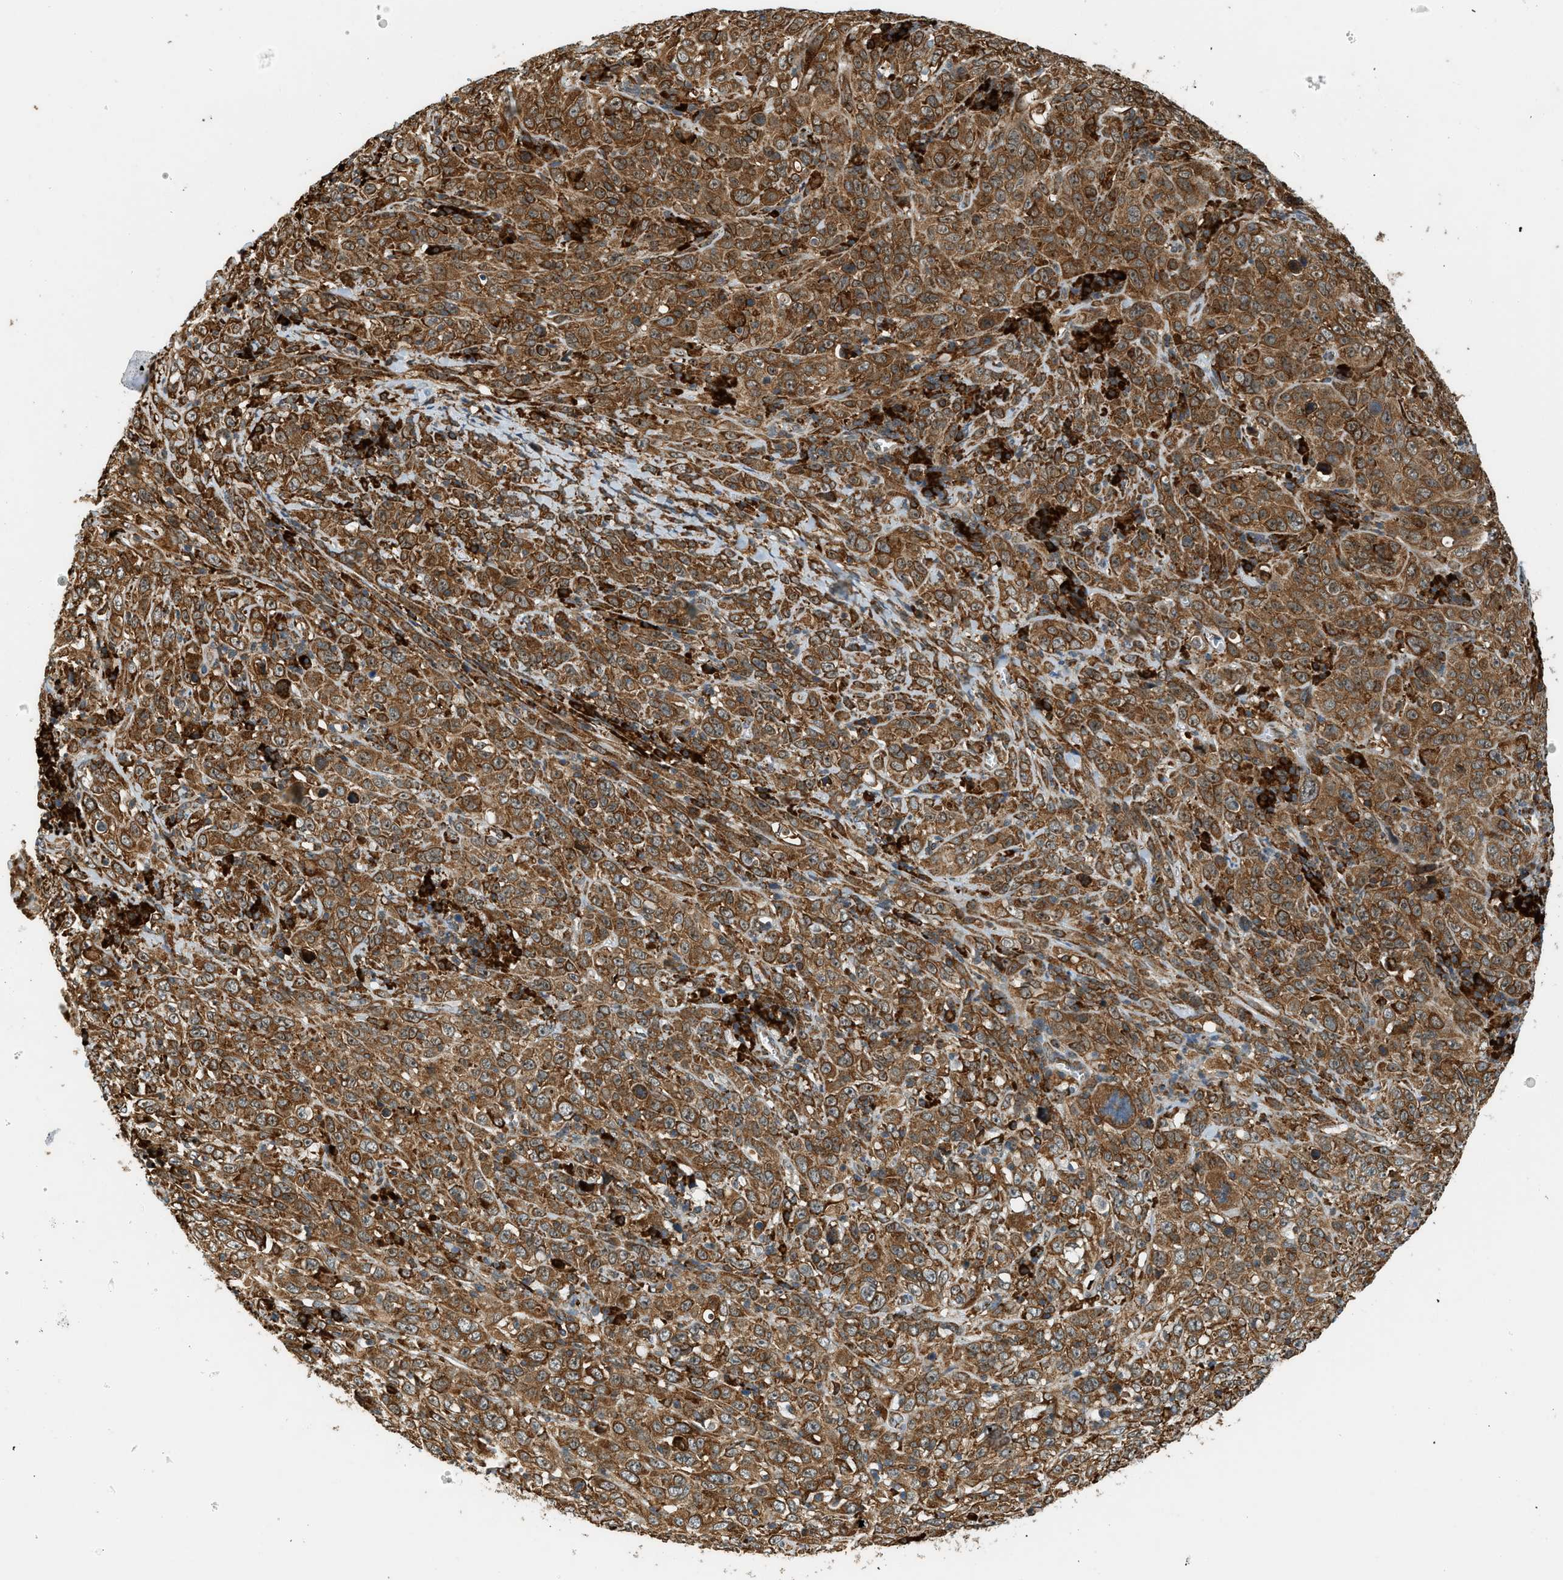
{"staining": {"intensity": "strong", "quantity": ">75%", "location": "cytoplasmic/membranous"}, "tissue": "cervical cancer", "cell_type": "Tumor cells", "image_type": "cancer", "snomed": [{"axis": "morphology", "description": "Squamous cell carcinoma, NOS"}, {"axis": "topography", "description": "Cervix"}], "caption": "This is an image of immunohistochemistry staining of cervical squamous cell carcinoma, which shows strong staining in the cytoplasmic/membranous of tumor cells.", "gene": "SEMA4D", "patient": {"sex": "female", "age": 46}}